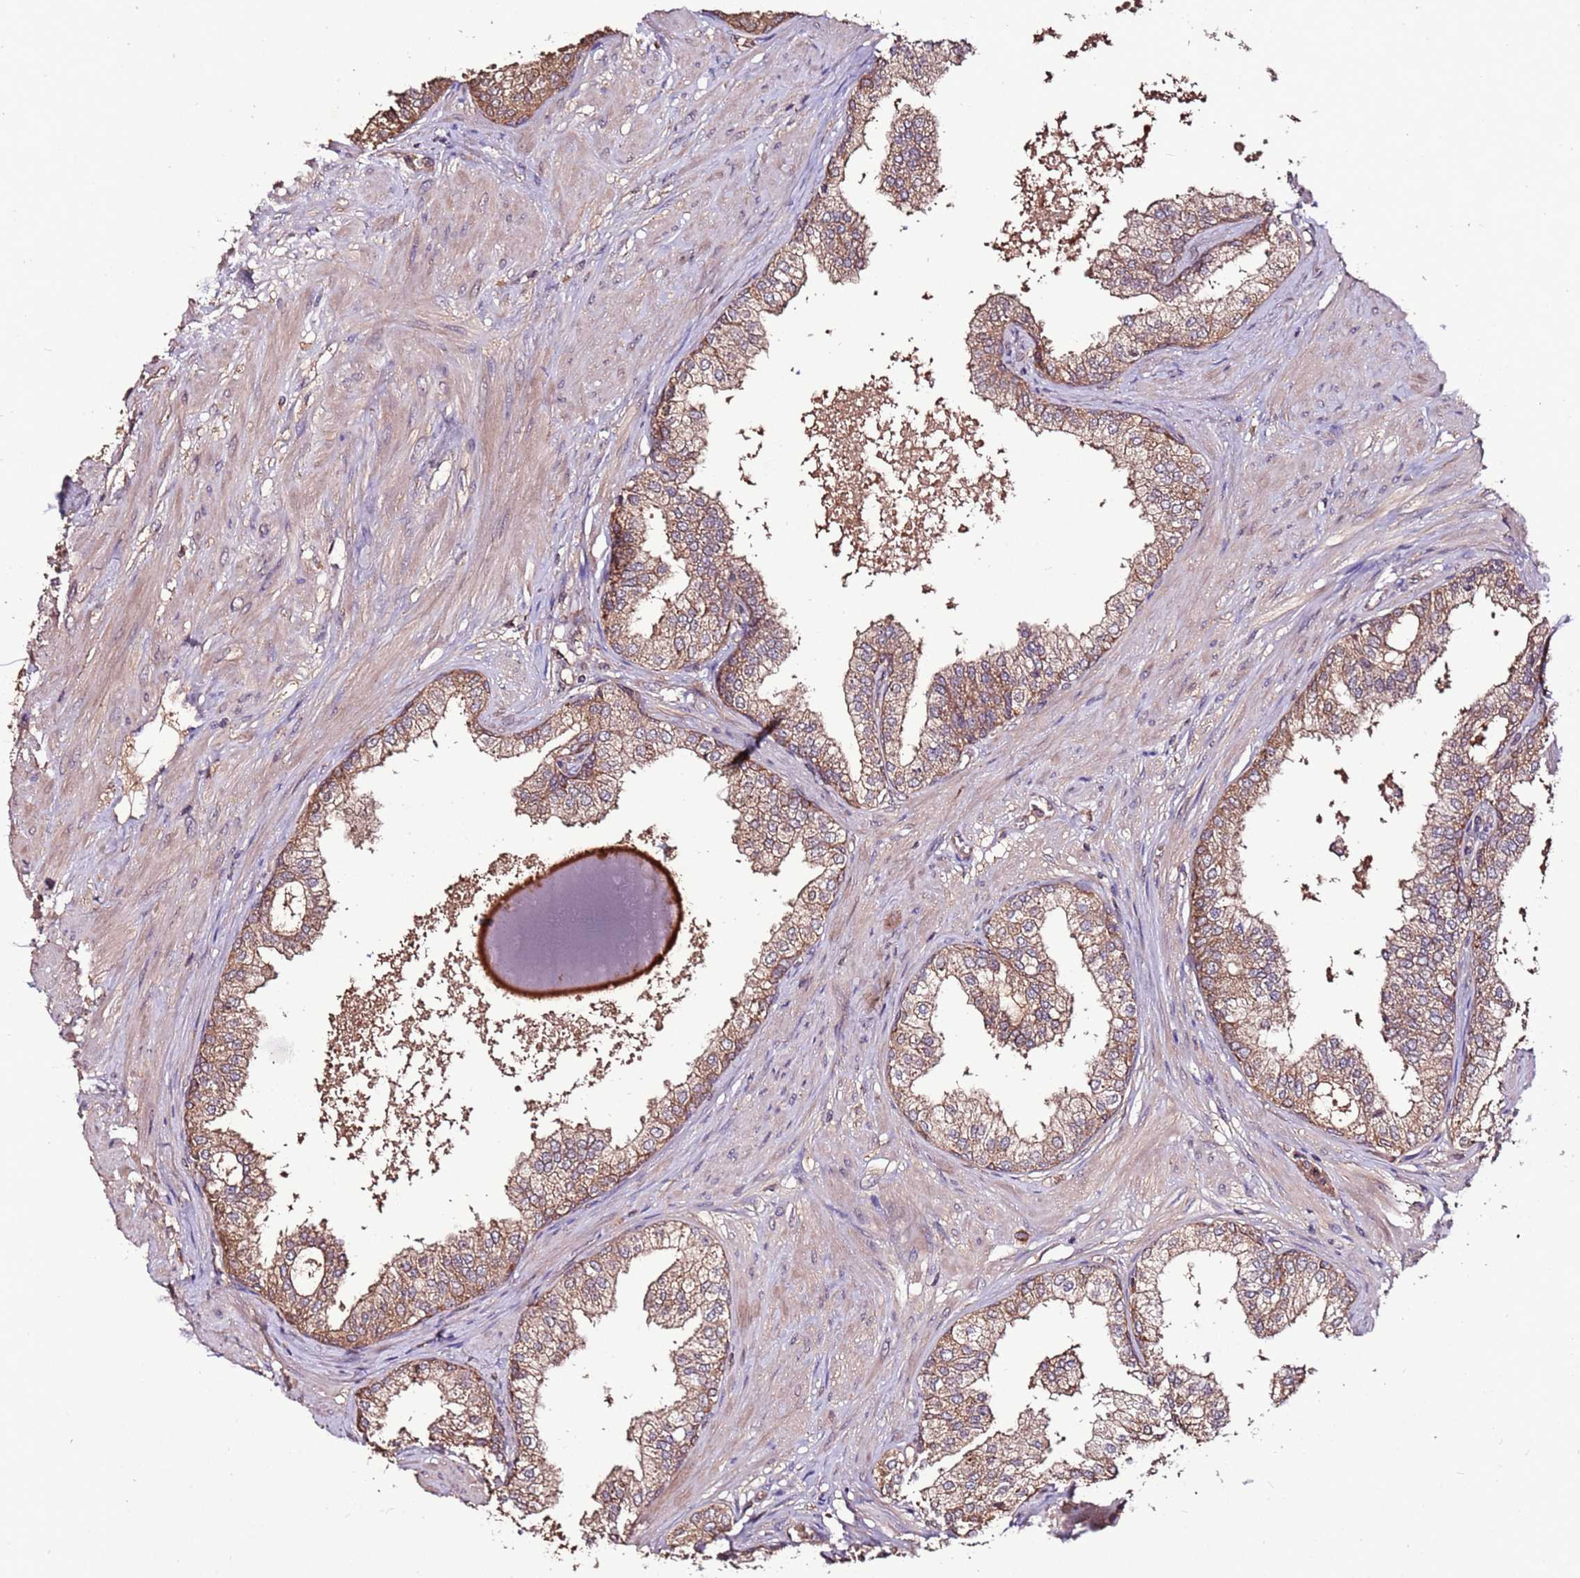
{"staining": {"intensity": "moderate", "quantity": ">75%", "location": "cytoplasmic/membranous"}, "tissue": "prostate", "cell_type": "Glandular cells", "image_type": "normal", "snomed": [{"axis": "morphology", "description": "Normal tissue, NOS"}, {"axis": "topography", "description": "Prostate"}], "caption": "Protein staining of unremarkable prostate shows moderate cytoplasmic/membranous staining in approximately >75% of glandular cells.", "gene": "RPS15A", "patient": {"sex": "male", "age": 60}}